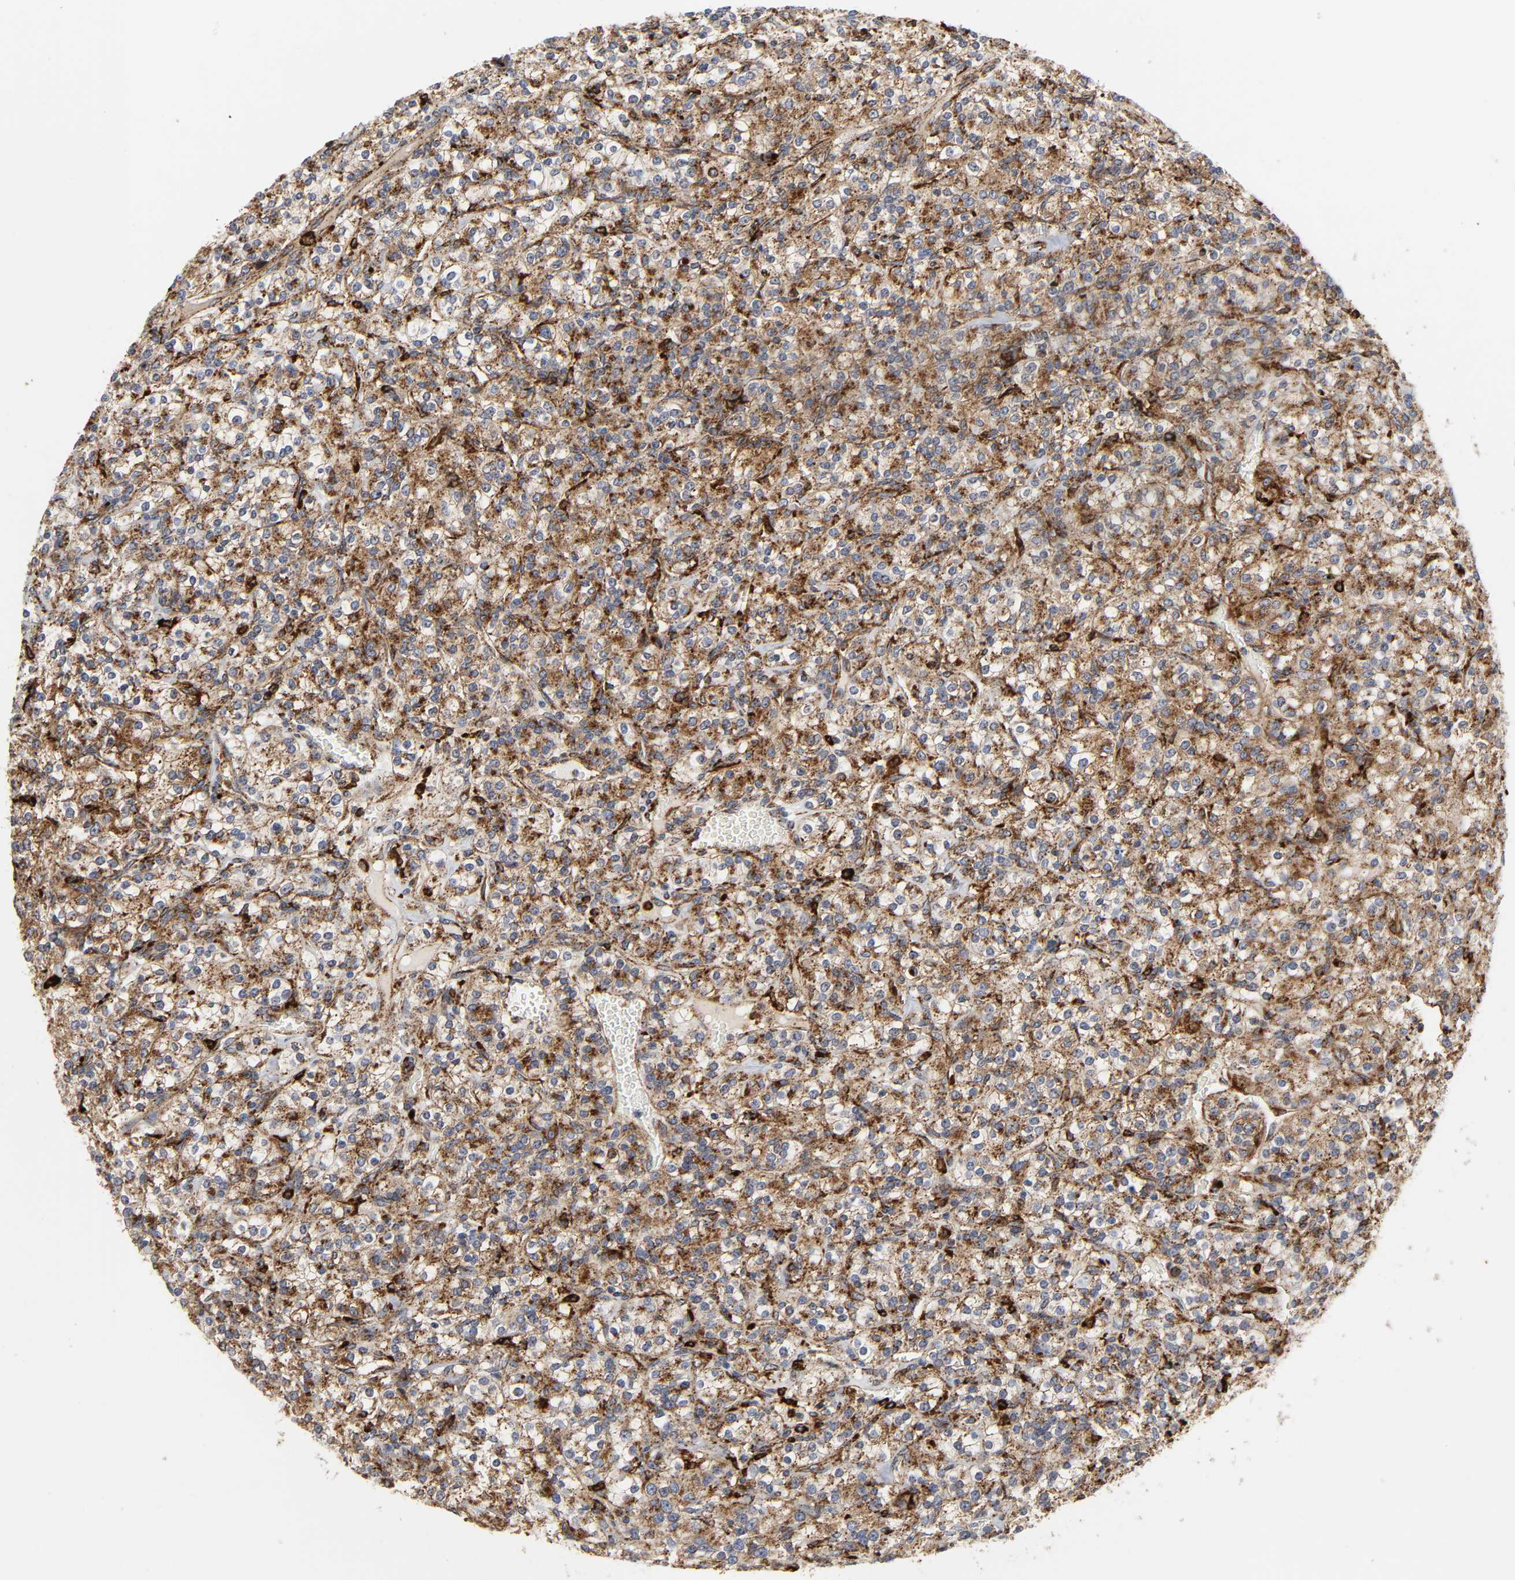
{"staining": {"intensity": "moderate", "quantity": ">75%", "location": "cytoplasmic/membranous"}, "tissue": "renal cancer", "cell_type": "Tumor cells", "image_type": "cancer", "snomed": [{"axis": "morphology", "description": "Adenocarcinoma, NOS"}, {"axis": "topography", "description": "Kidney"}], "caption": "Renal cancer stained with a brown dye exhibits moderate cytoplasmic/membranous positive staining in about >75% of tumor cells.", "gene": "PSAP", "patient": {"sex": "male", "age": 77}}